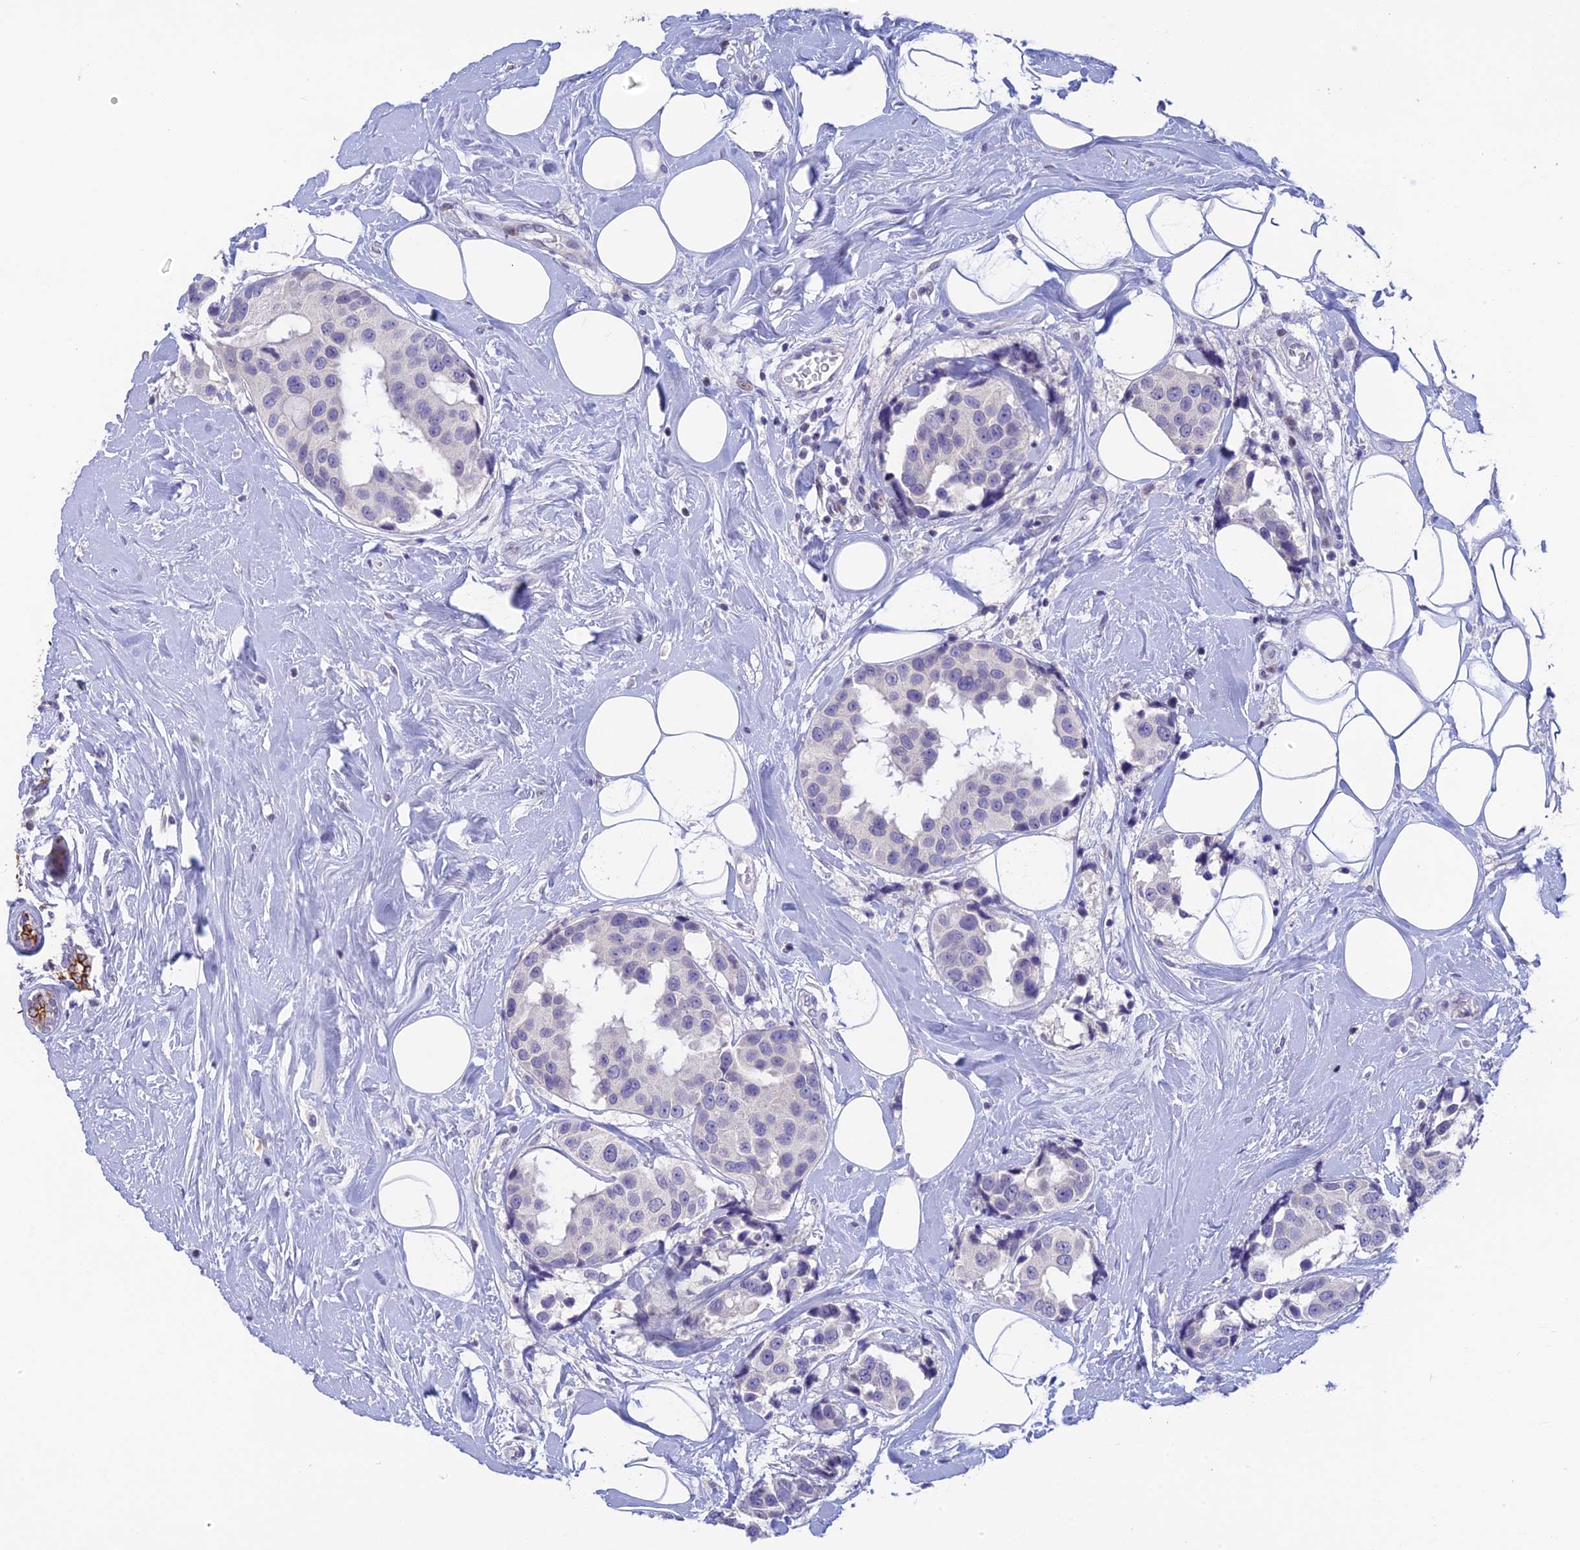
{"staining": {"intensity": "negative", "quantity": "none", "location": "none"}, "tissue": "breast cancer", "cell_type": "Tumor cells", "image_type": "cancer", "snomed": [{"axis": "morphology", "description": "Normal tissue, NOS"}, {"axis": "morphology", "description": "Duct carcinoma"}, {"axis": "topography", "description": "Breast"}], "caption": "This photomicrograph is of breast cancer (intraductal carcinoma) stained with IHC to label a protein in brown with the nuclei are counter-stained blue. There is no expression in tumor cells.", "gene": "TMEM134", "patient": {"sex": "female", "age": 39}}